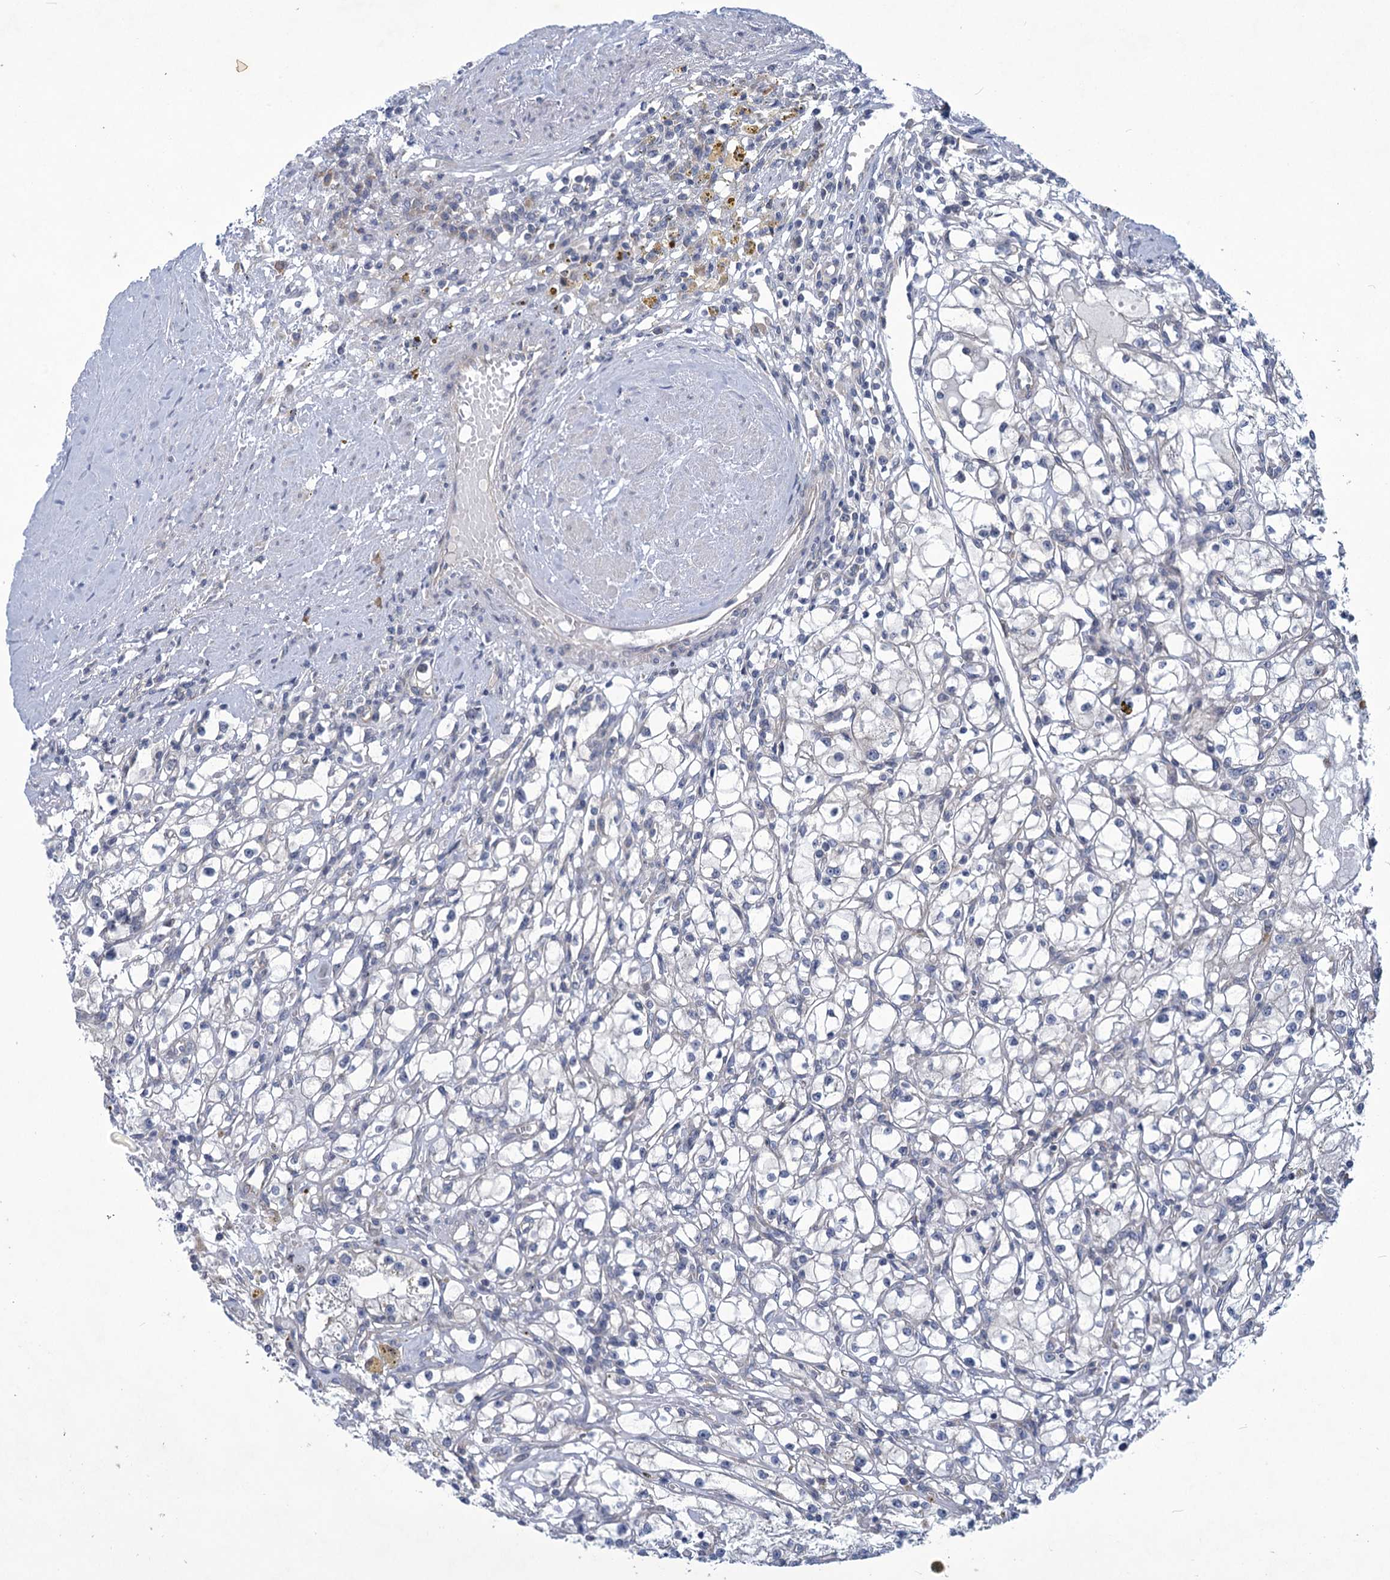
{"staining": {"intensity": "negative", "quantity": "none", "location": "none"}, "tissue": "renal cancer", "cell_type": "Tumor cells", "image_type": "cancer", "snomed": [{"axis": "morphology", "description": "Adenocarcinoma, NOS"}, {"axis": "topography", "description": "Kidney"}], "caption": "Immunohistochemical staining of human renal cancer (adenocarcinoma) exhibits no significant staining in tumor cells.", "gene": "MBLAC2", "patient": {"sex": "male", "age": 56}}